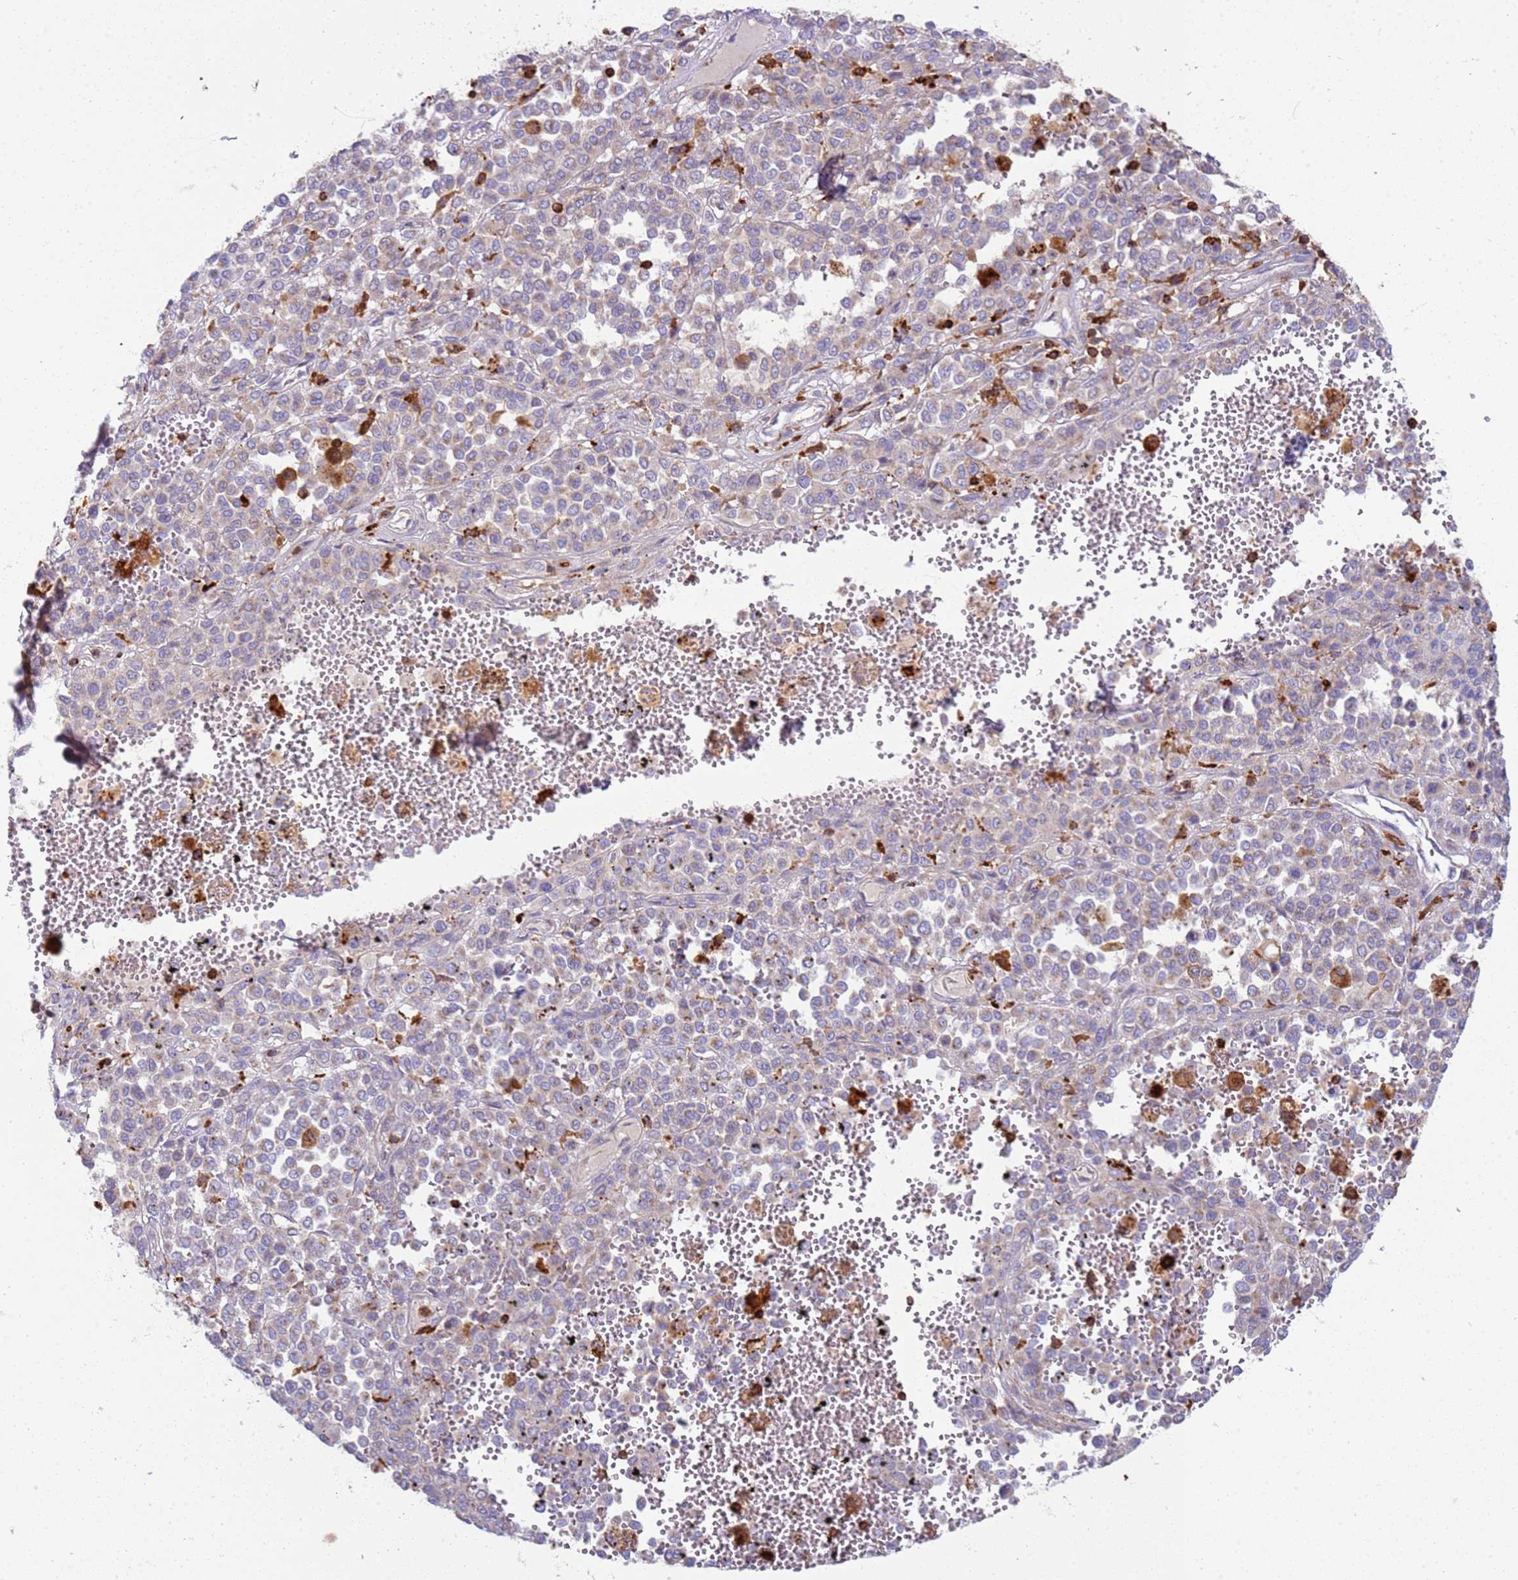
{"staining": {"intensity": "weak", "quantity": ">75%", "location": "cytoplasmic/membranous"}, "tissue": "melanoma", "cell_type": "Tumor cells", "image_type": "cancer", "snomed": [{"axis": "morphology", "description": "Malignant melanoma, Metastatic site"}, {"axis": "topography", "description": "Pancreas"}], "caption": "Weak cytoplasmic/membranous protein positivity is identified in about >75% of tumor cells in malignant melanoma (metastatic site).", "gene": "TTPAL", "patient": {"sex": "female", "age": 30}}